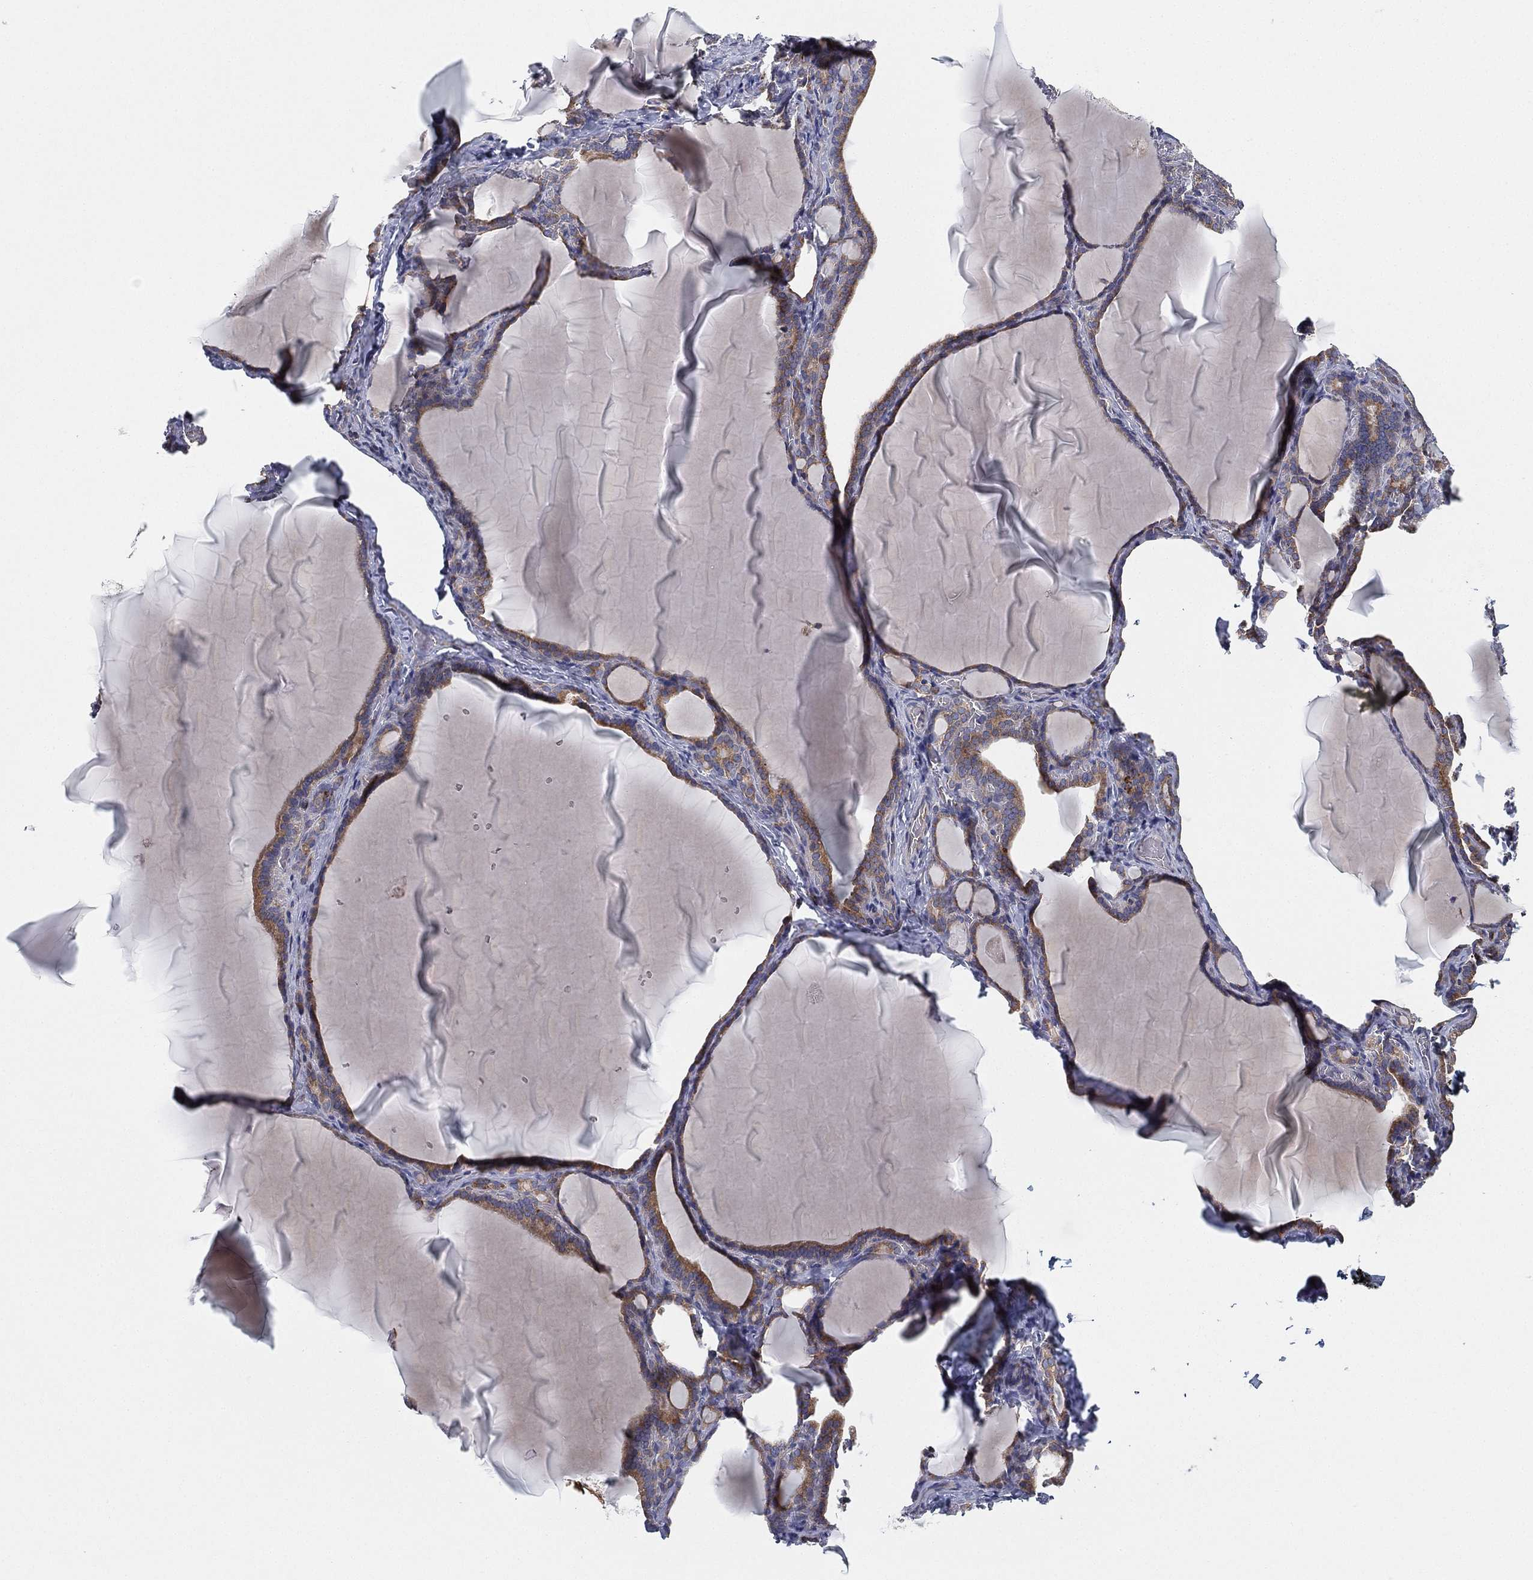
{"staining": {"intensity": "moderate", "quantity": ">75%", "location": "cytoplasmic/membranous"}, "tissue": "thyroid gland", "cell_type": "Glandular cells", "image_type": "normal", "snomed": [{"axis": "morphology", "description": "Normal tissue, NOS"}, {"axis": "morphology", "description": "Hyperplasia, NOS"}, {"axis": "topography", "description": "Thyroid gland"}], "caption": "This histopathology image shows IHC staining of benign human thyroid gland, with medium moderate cytoplasmic/membranous expression in approximately >75% of glandular cells.", "gene": "CYB5B", "patient": {"sex": "female", "age": 27}}